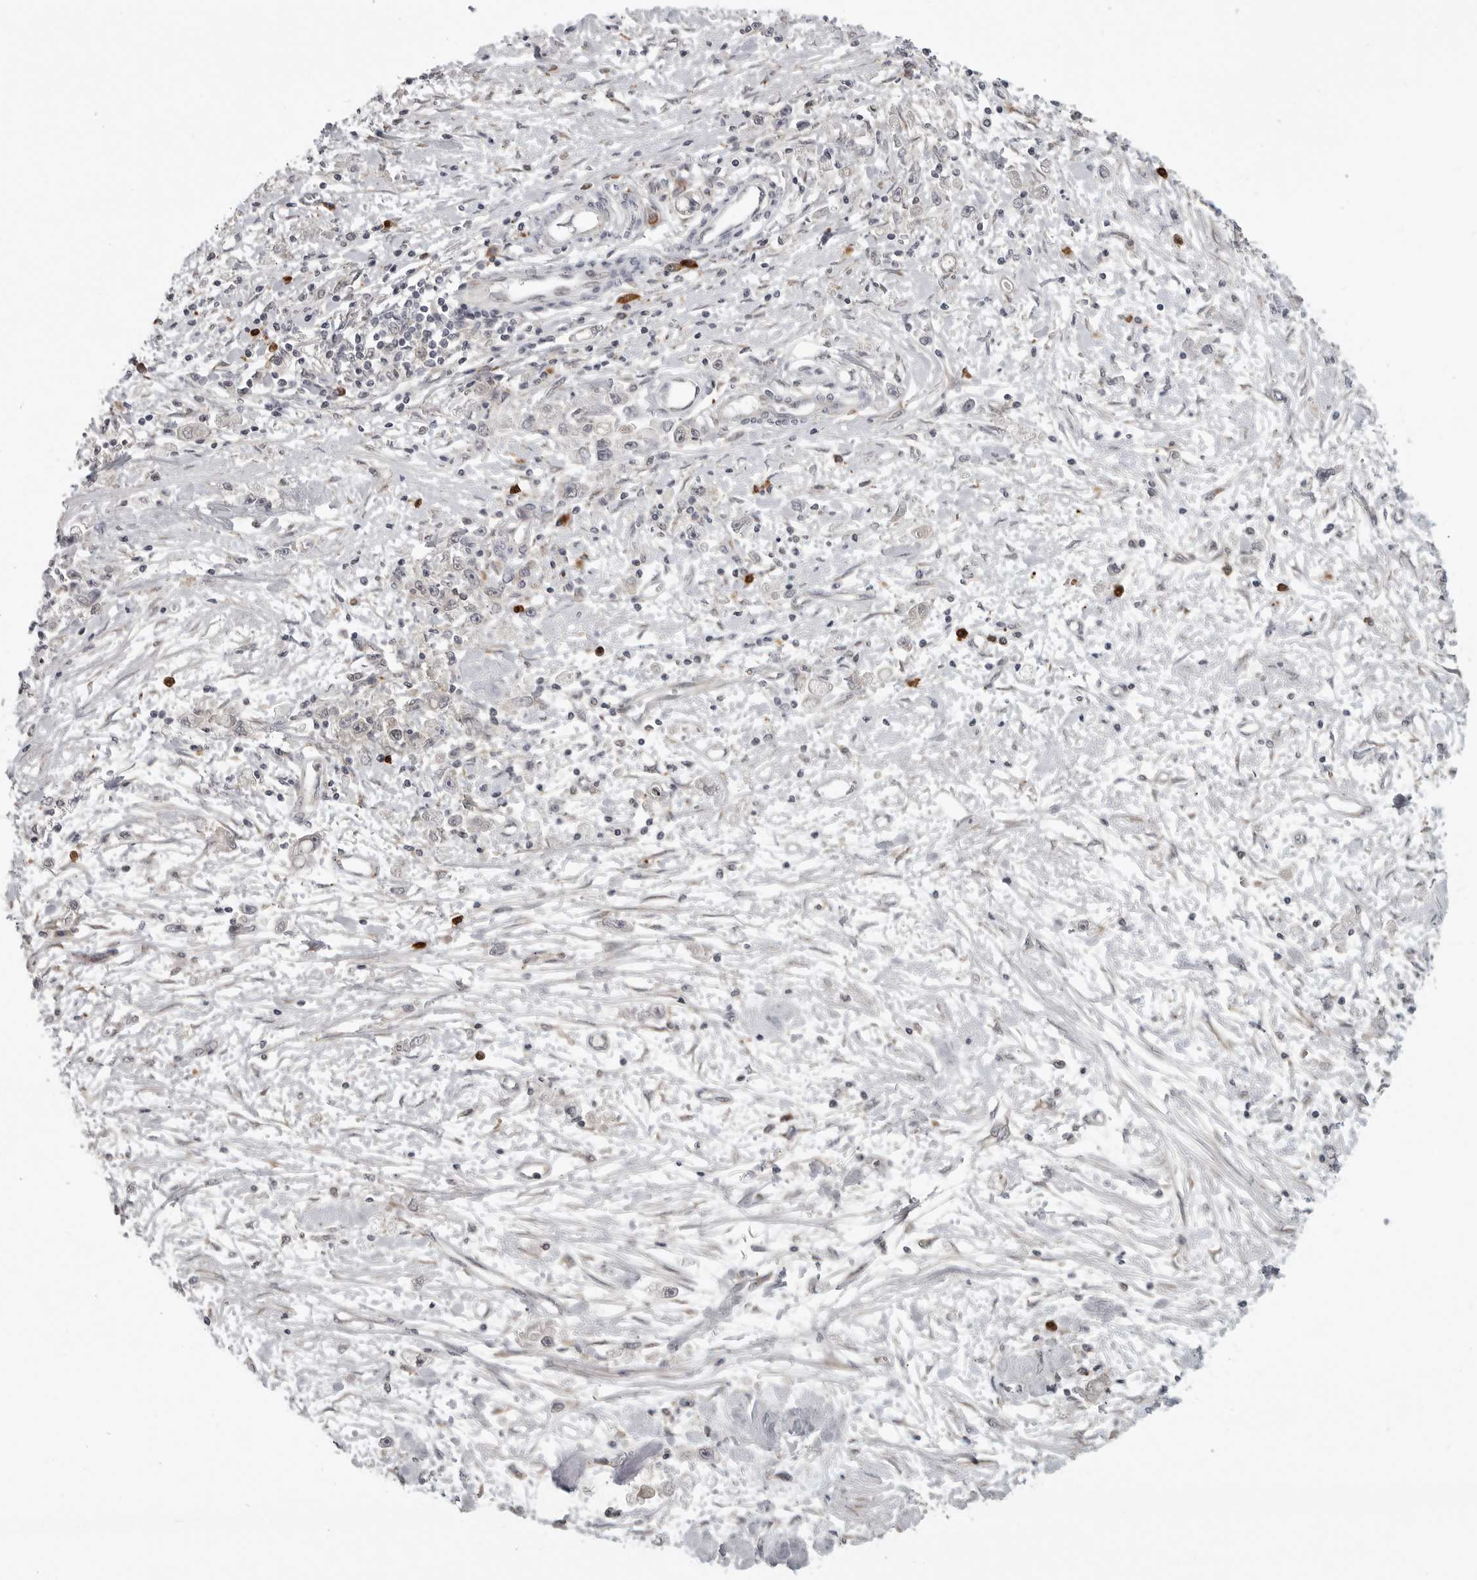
{"staining": {"intensity": "negative", "quantity": "none", "location": "none"}, "tissue": "stomach cancer", "cell_type": "Tumor cells", "image_type": "cancer", "snomed": [{"axis": "morphology", "description": "Adenocarcinoma, NOS"}, {"axis": "topography", "description": "Stomach"}], "caption": "Protein analysis of stomach adenocarcinoma exhibits no significant staining in tumor cells.", "gene": "CEP295NL", "patient": {"sex": "female", "age": 59}}